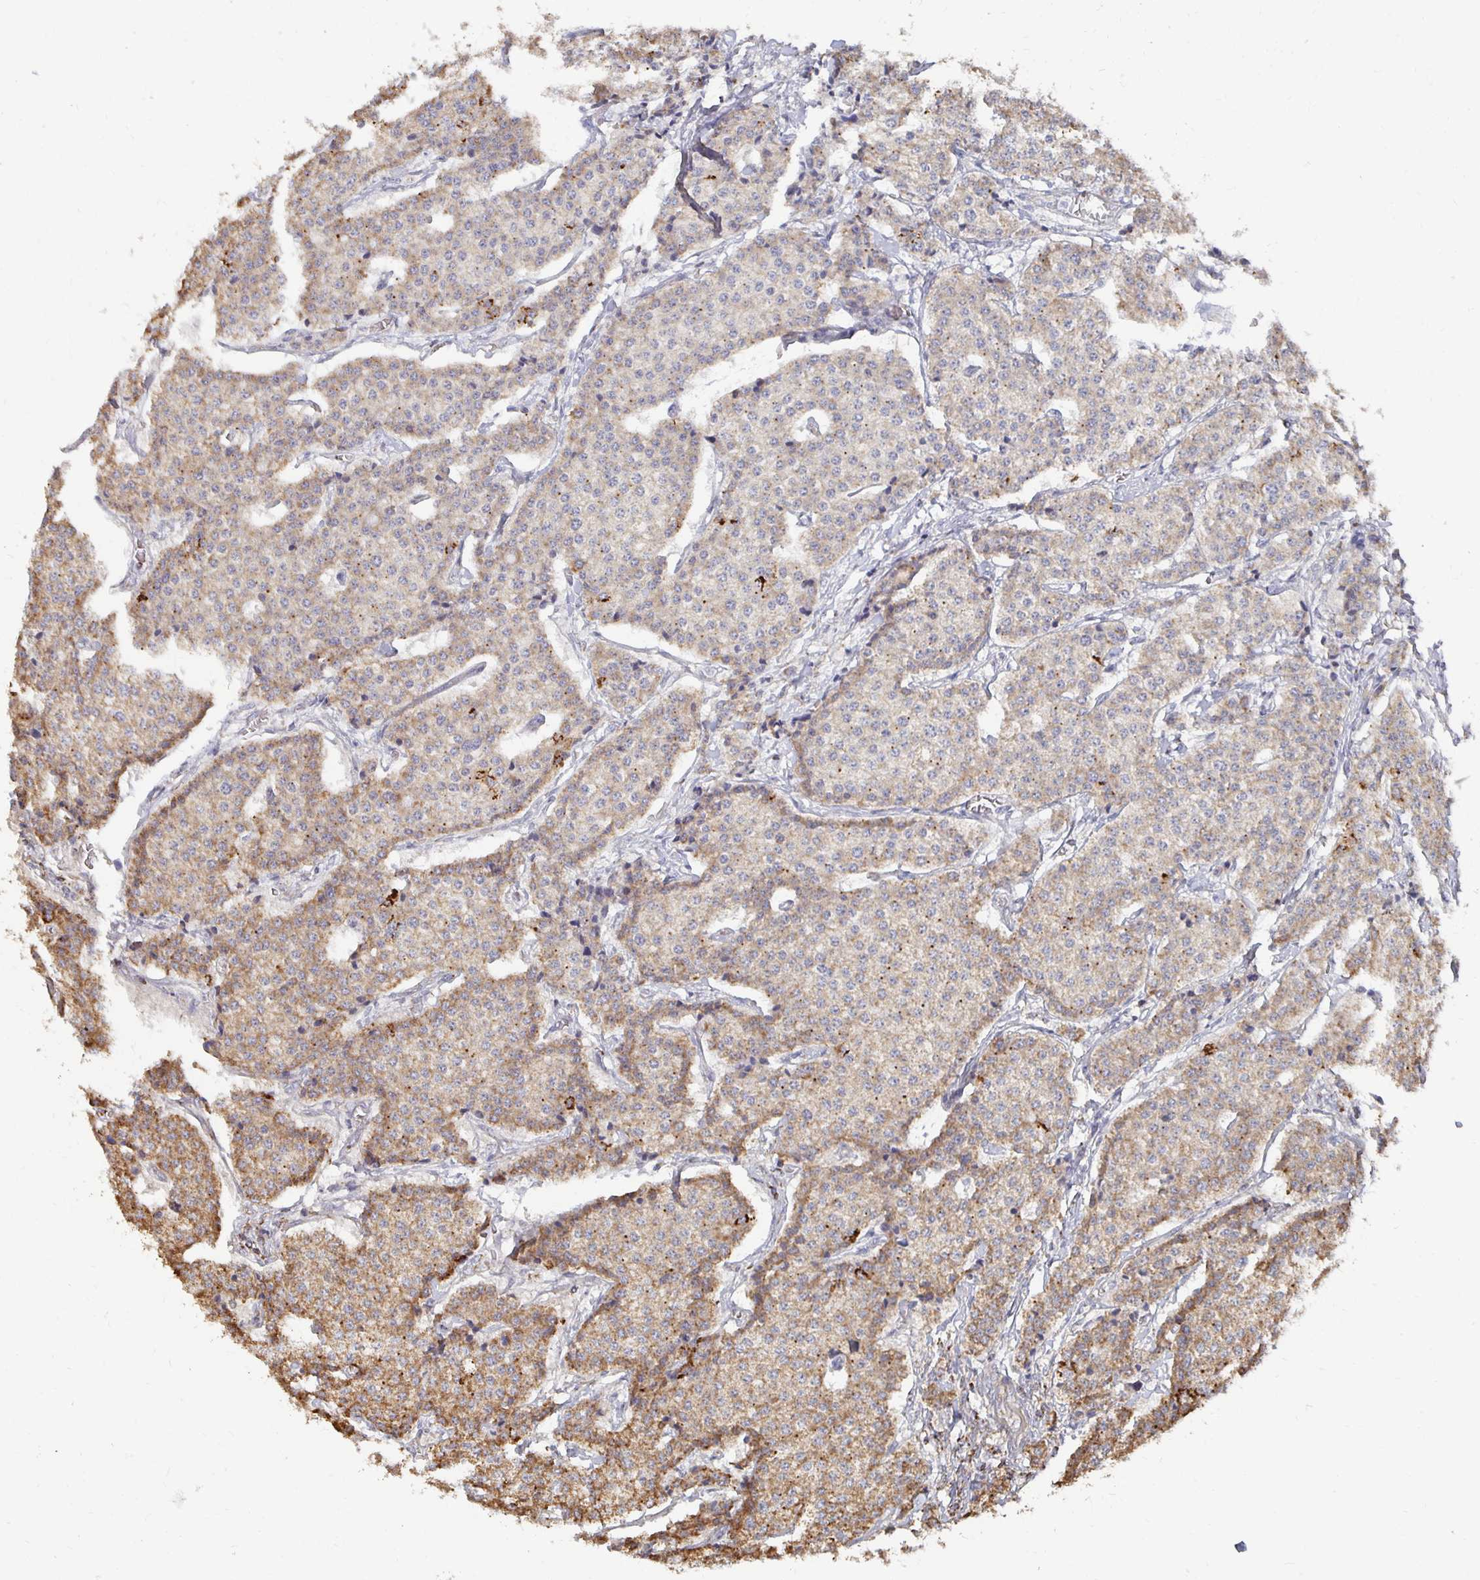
{"staining": {"intensity": "weak", "quantity": ">75%", "location": "cytoplasmic/membranous"}, "tissue": "carcinoid", "cell_type": "Tumor cells", "image_type": "cancer", "snomed": [{"axis": "morphology", "description": "Carcinoid, malignant, NOS"}, {"axis": "topography", "description": "Small intestine"}], "caption": "Immunohistochemistry (IHC) (DAB) staining of human malignant carcinoid reveals weak cytoplasmic/membranous protein staining in approximately >75% of tumor cells.", "gene": "NKX2-8", "patient": {"sex": "female", "age": 64}}